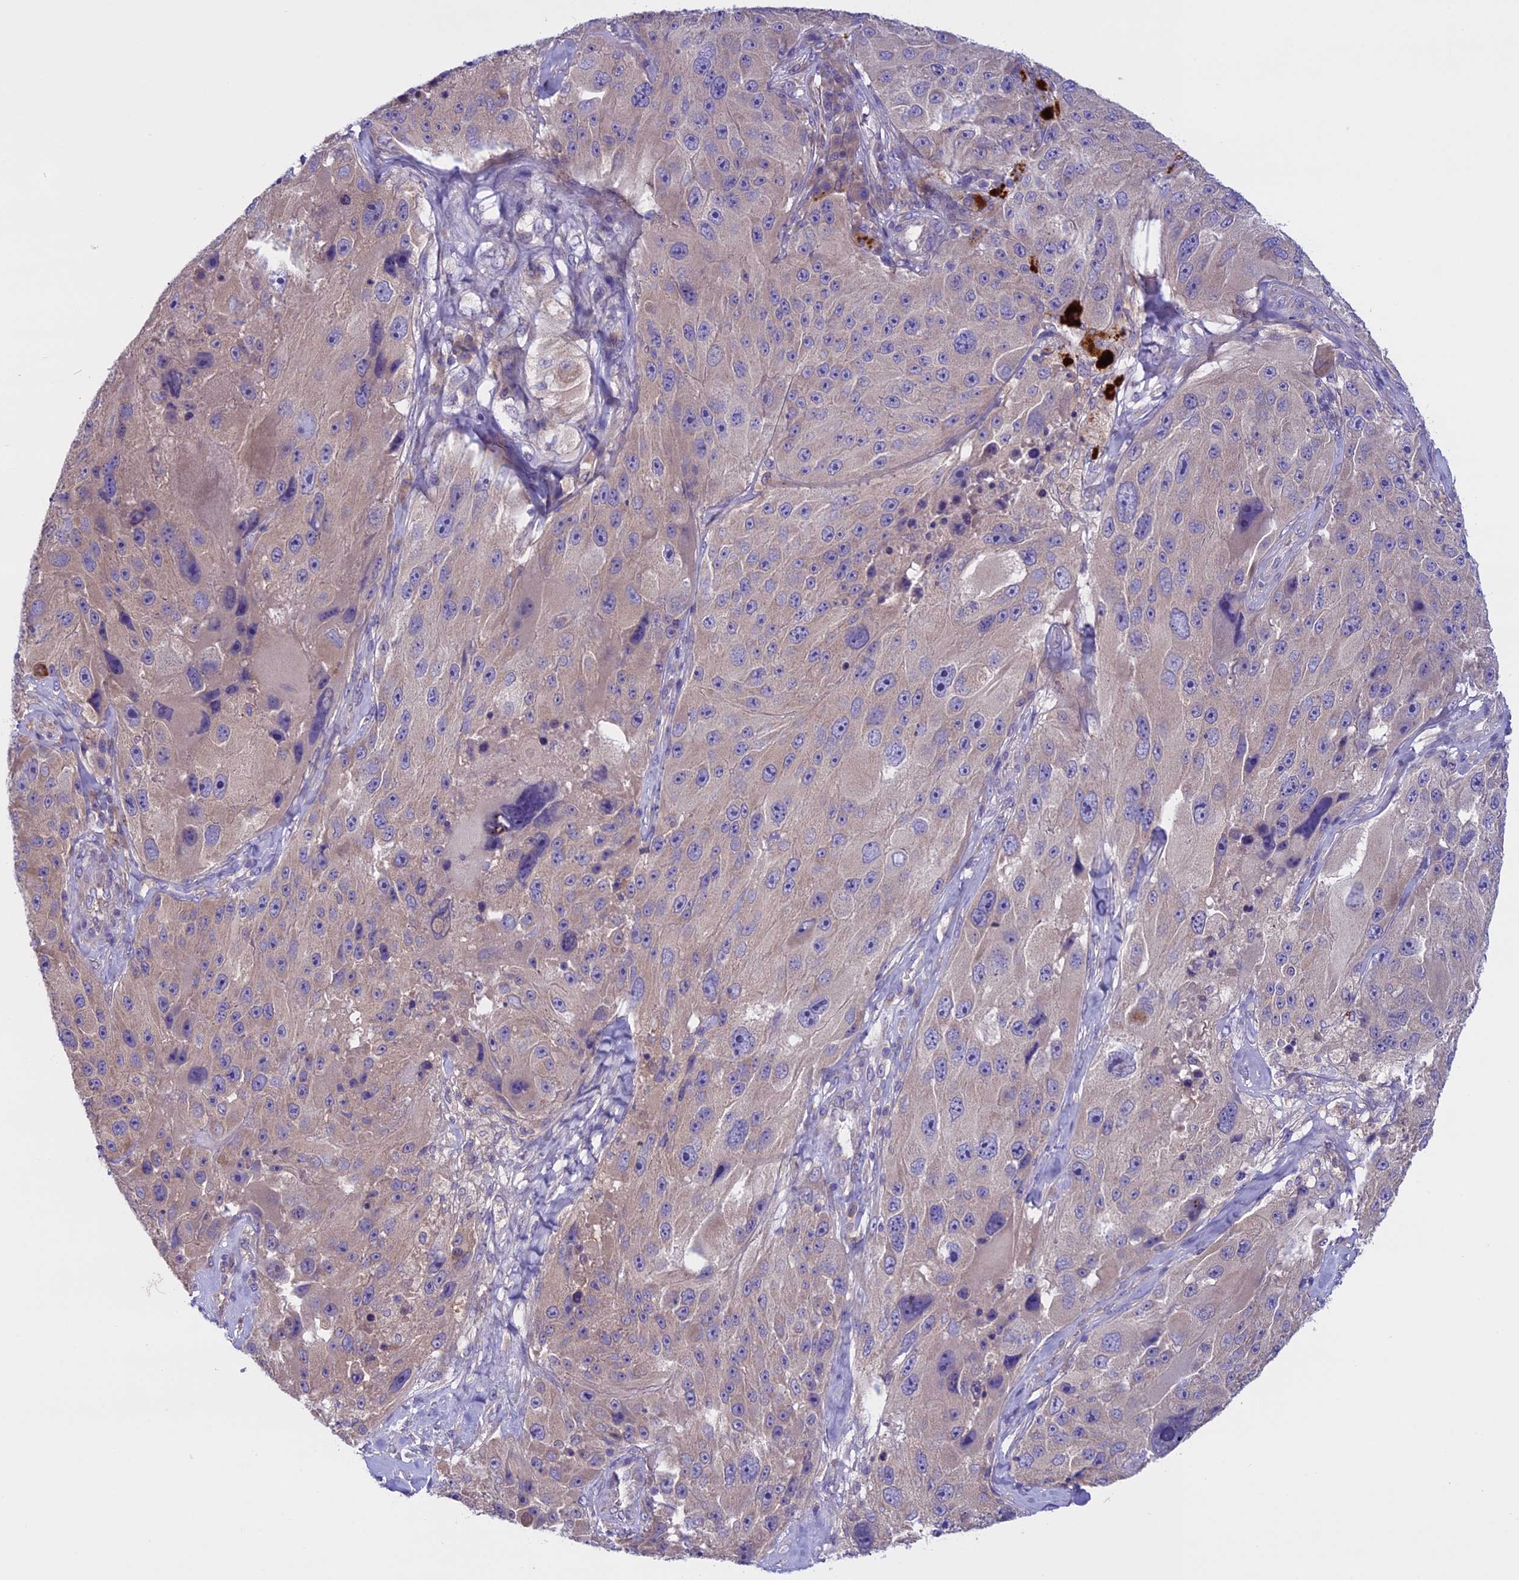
{"staining": {"intensity": "negative", "quantity": "none", "location": "none"}, "tissue": "melanoma", "cell_type": "Tumor cells", "image_type": "cancer", "snomed": [{"axis": "morphology", "description": "Malignant melanoma, Metastatic site"}, {"axis": "topography", "description": "Lymph node"}], "caption": "This is an immunohistochemistry micrograph of human melanoma. There is no staining in tumor cells.", "gene": "DCTN5", "patient": {"sex": "male", "age": 62}}